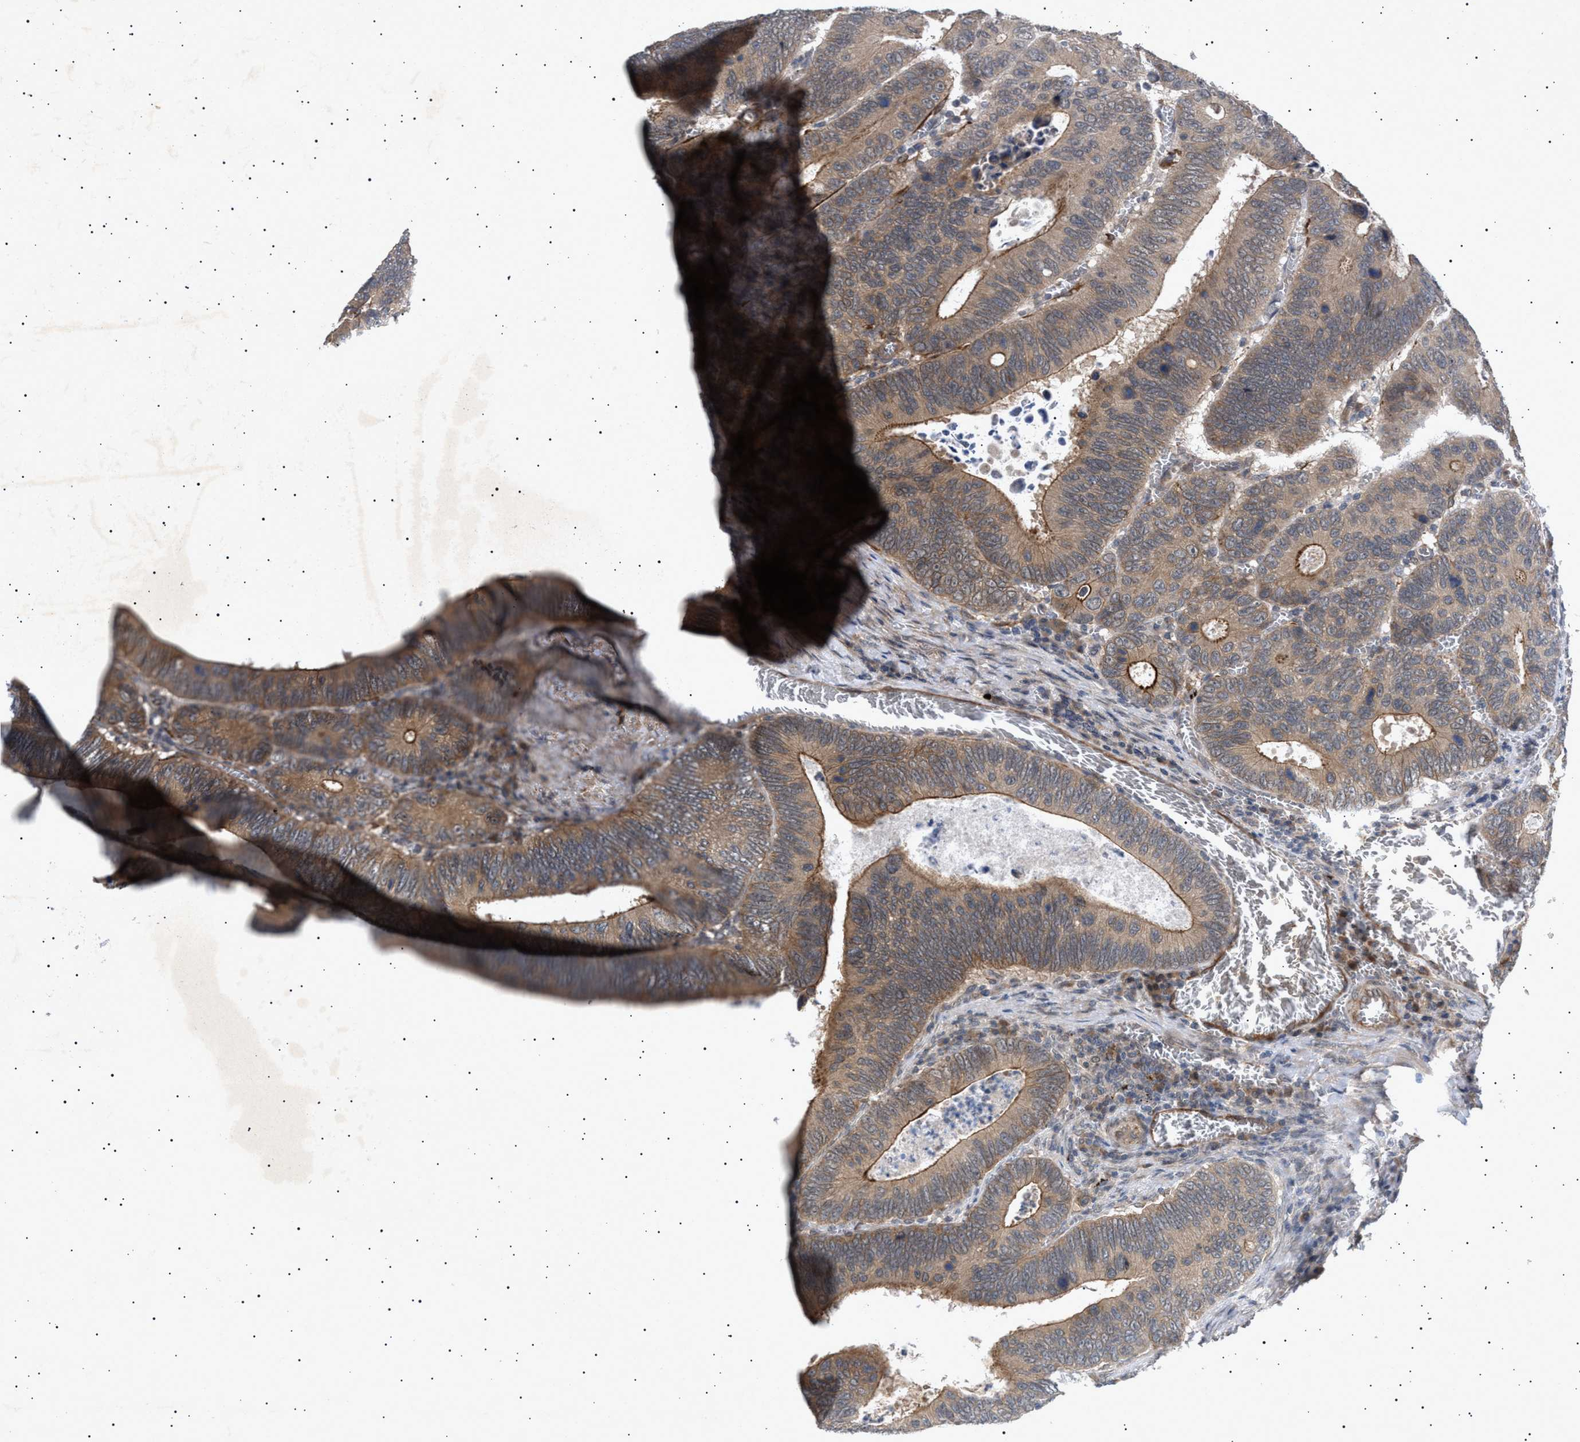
{"staining": {"intensity": "moderate", "quantity": ">75%", "location": "cytoplasmic/membranous"}, "tissue": "colorectal cancer", "cell_type": "Tumor cells", "image_type": "cancer", "snomed": [{"axis": "morphology", "description": "Inflammation, NOS"}, {"axis": "morphology", "description": "Adenocarcinoma, NOS"}, {"axis": "topography", "description": "Colon"}], "caption": "IHC of adenocarcinoma (colorectal) displays medium levels of moderate cytoplasmic/membranous staining in about >75% of tumor cells.", "gene": "SIRT5", "patient": {"sex": "male", "age": 72}}